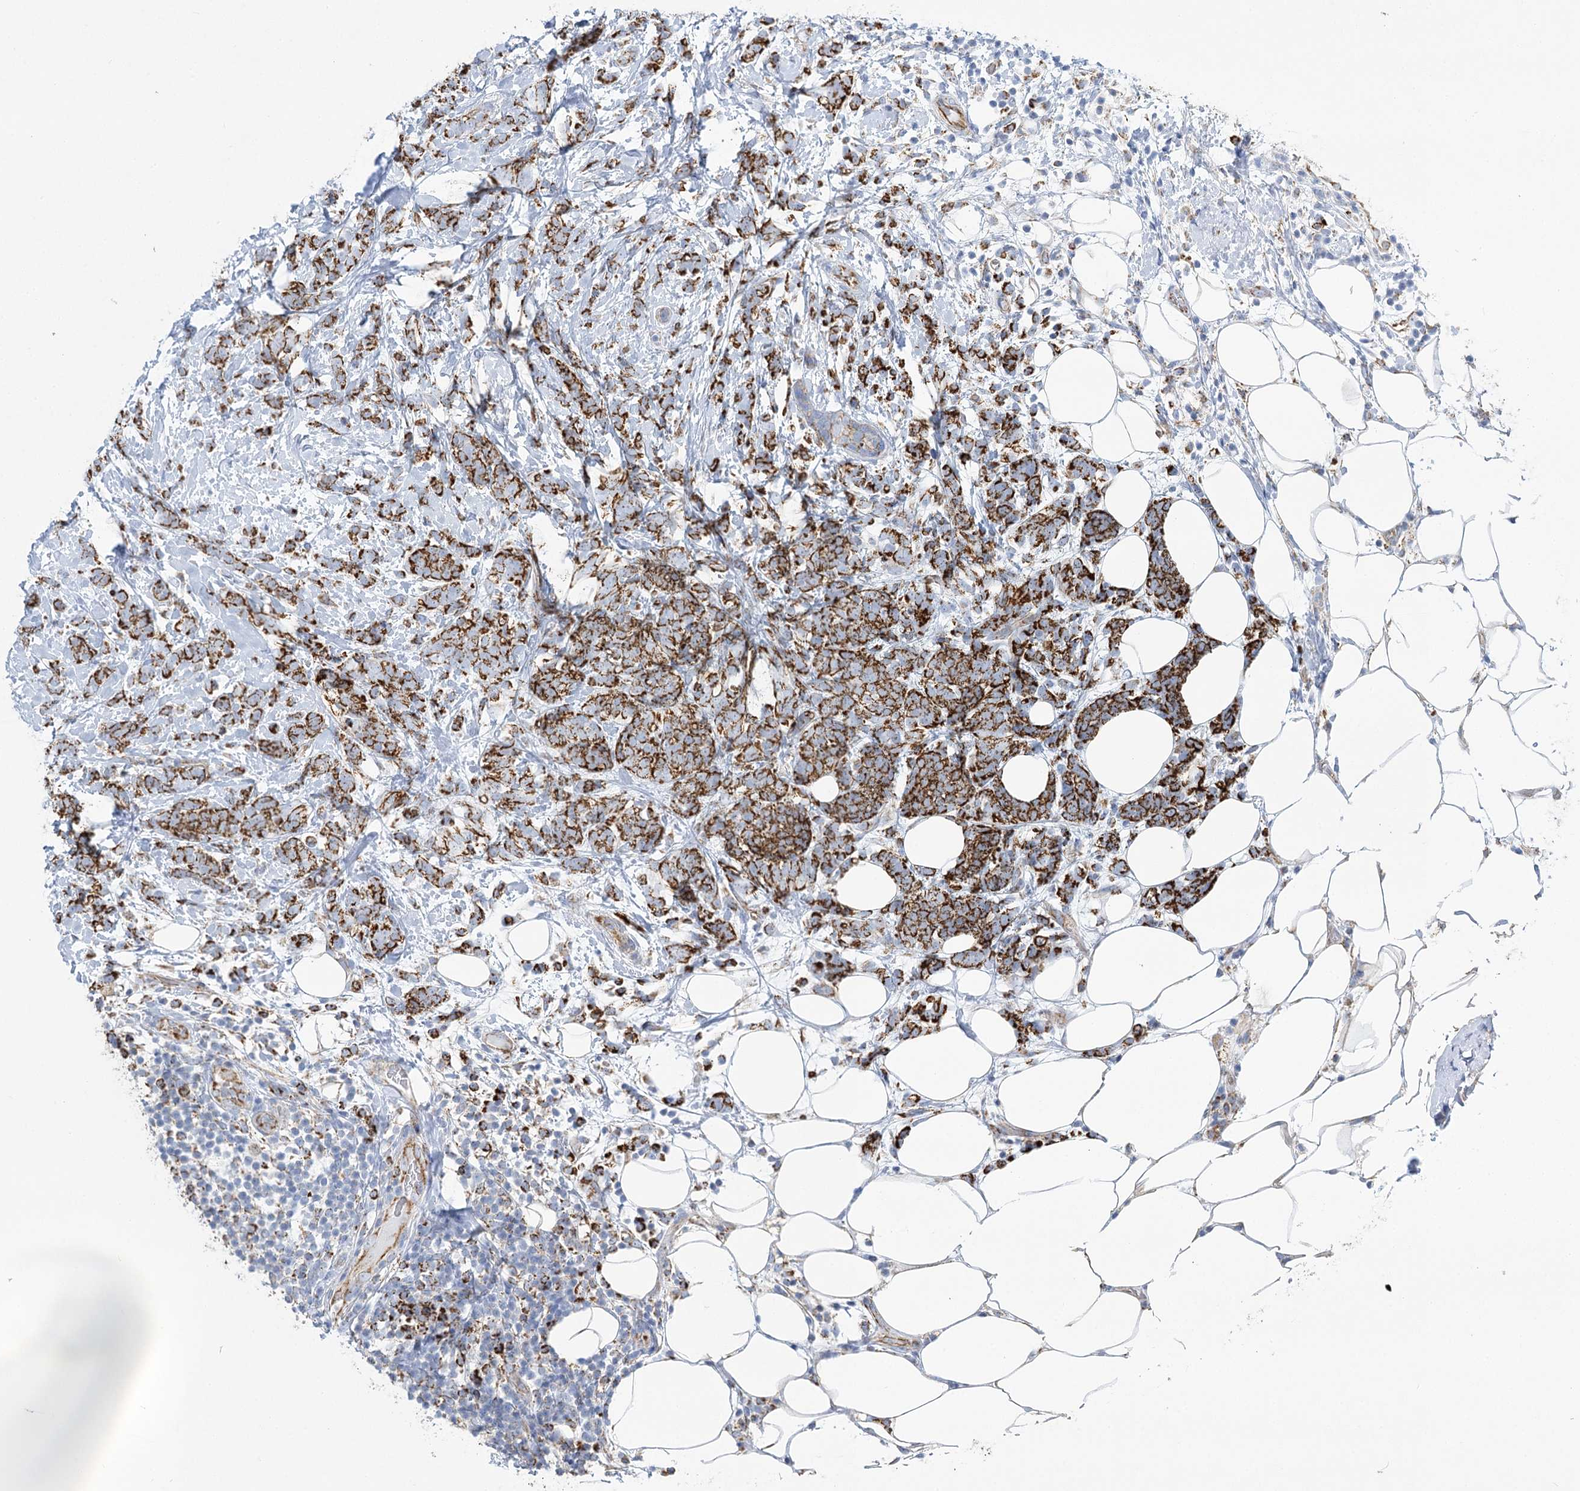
{"staining": {"intensity": "strong", "quantity": ">75%", "location": "cytoplasmic/membranous"}, "tissue": "breast cancer", "cell_type": "Tumor cells", "image_type": "cancer", "snomed": [{"axis": "morphology", "description": "Lobular carcinoma"}, {"axis": "topography", "description": "Breast"}], "caption": "An IHC micrograph of neoplastic tissue is shown. Protein staining in brown labels strong cytoplasmic/membranous positivity in breast lobular carcinoma within tumor cells.", "gene": "DHTKD1", "patient": {"sex": "female", "age": 58}}